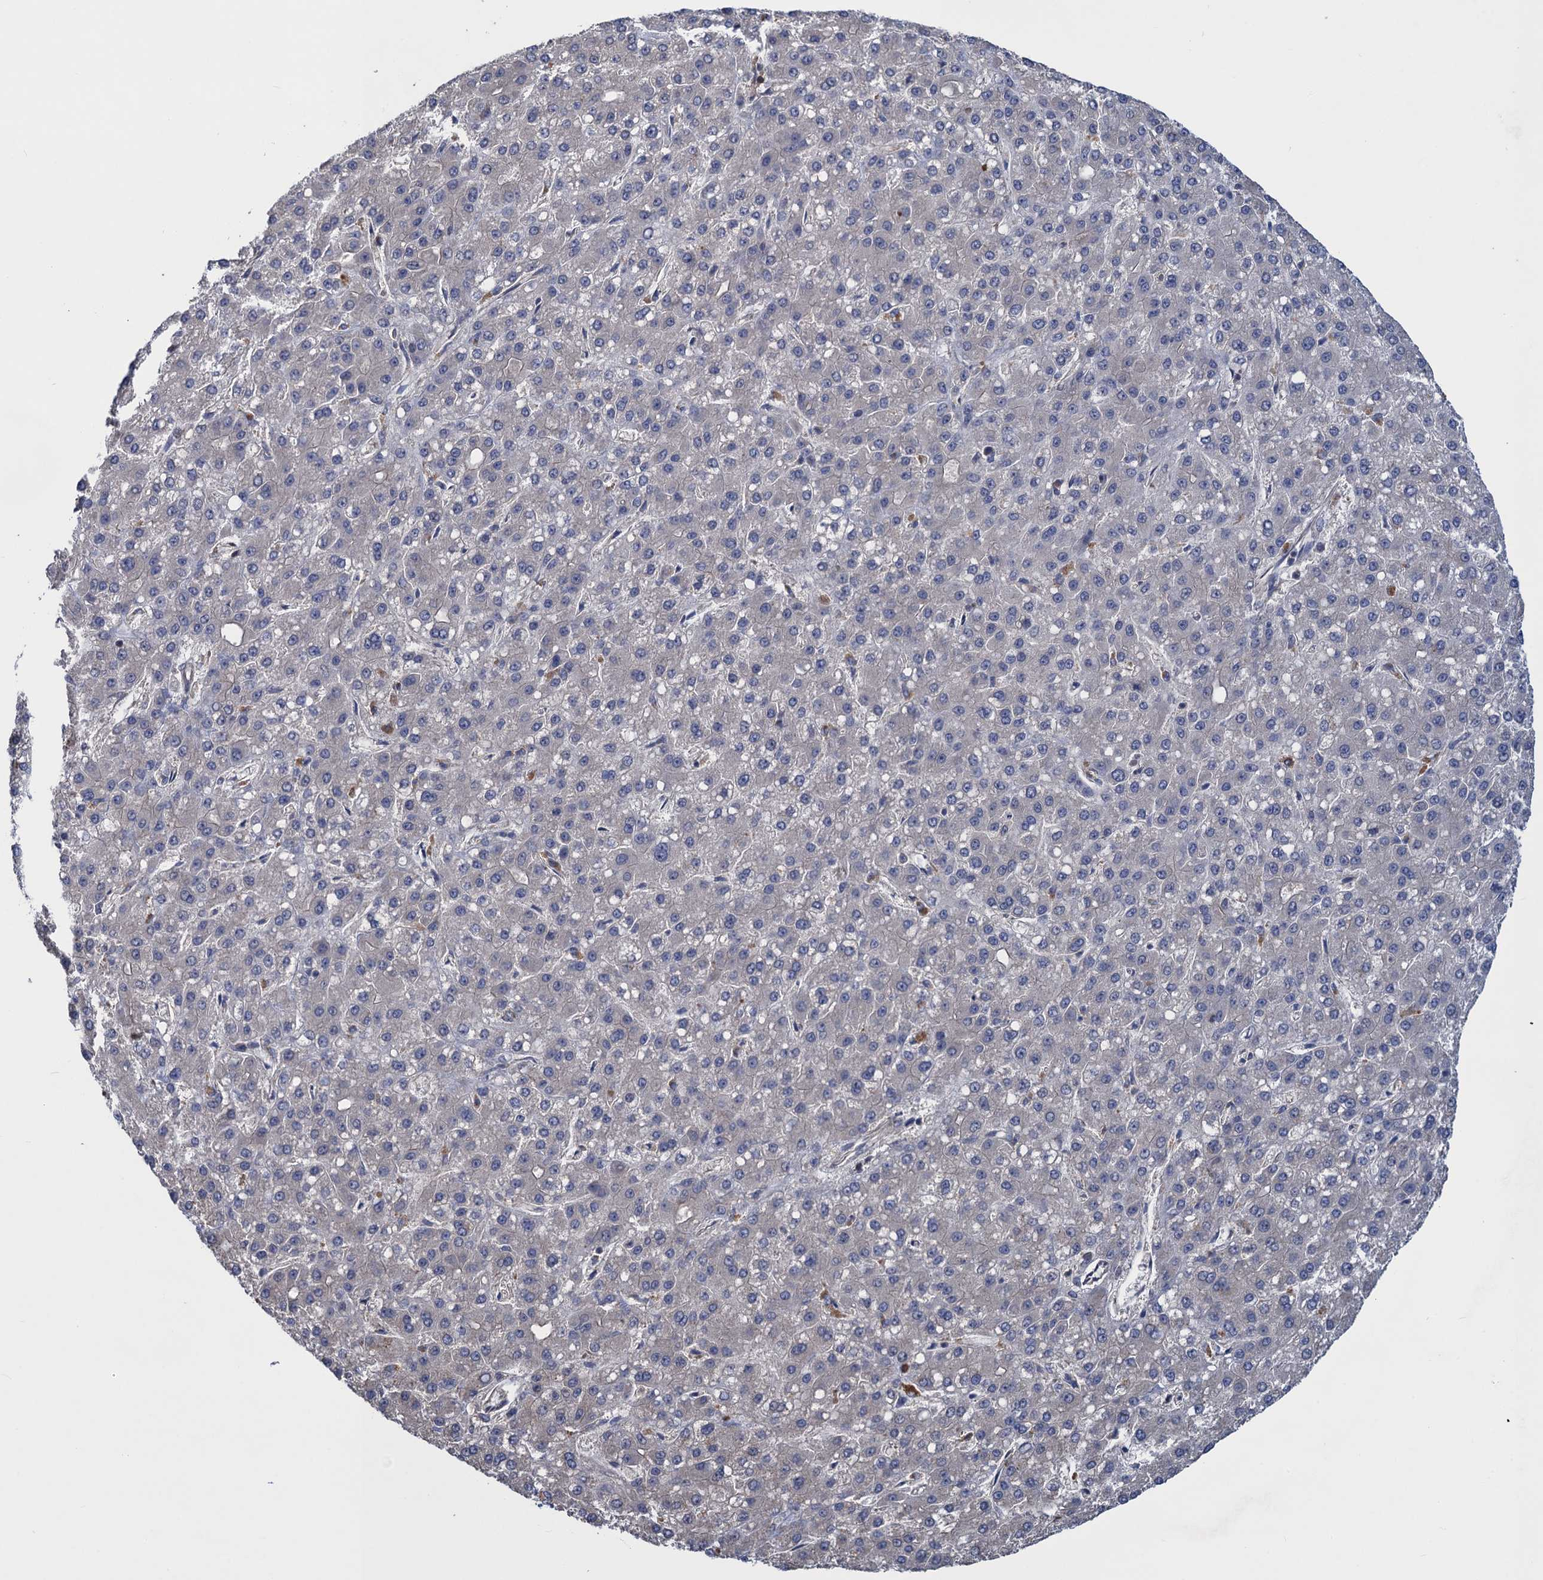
{"staining": {"intensity": "negative", "quantity": "none", "location": "none"}, "tissue": "liver cancer", "cell_type": "Tumor cells", "image_type": "cancer", "snomed": [{"axis": "morphology", "description": "Carcinoma, Hepatocellular, NOS"}, {"axis": "topography", "description": "Liver"}], "caption": "This is an immunohistochemistry (IHC) micrograph of human liver cancer. There is no staining in tumor cells.", "gene": "DGKA", "patient": {"sex": "male", "age": 67}}